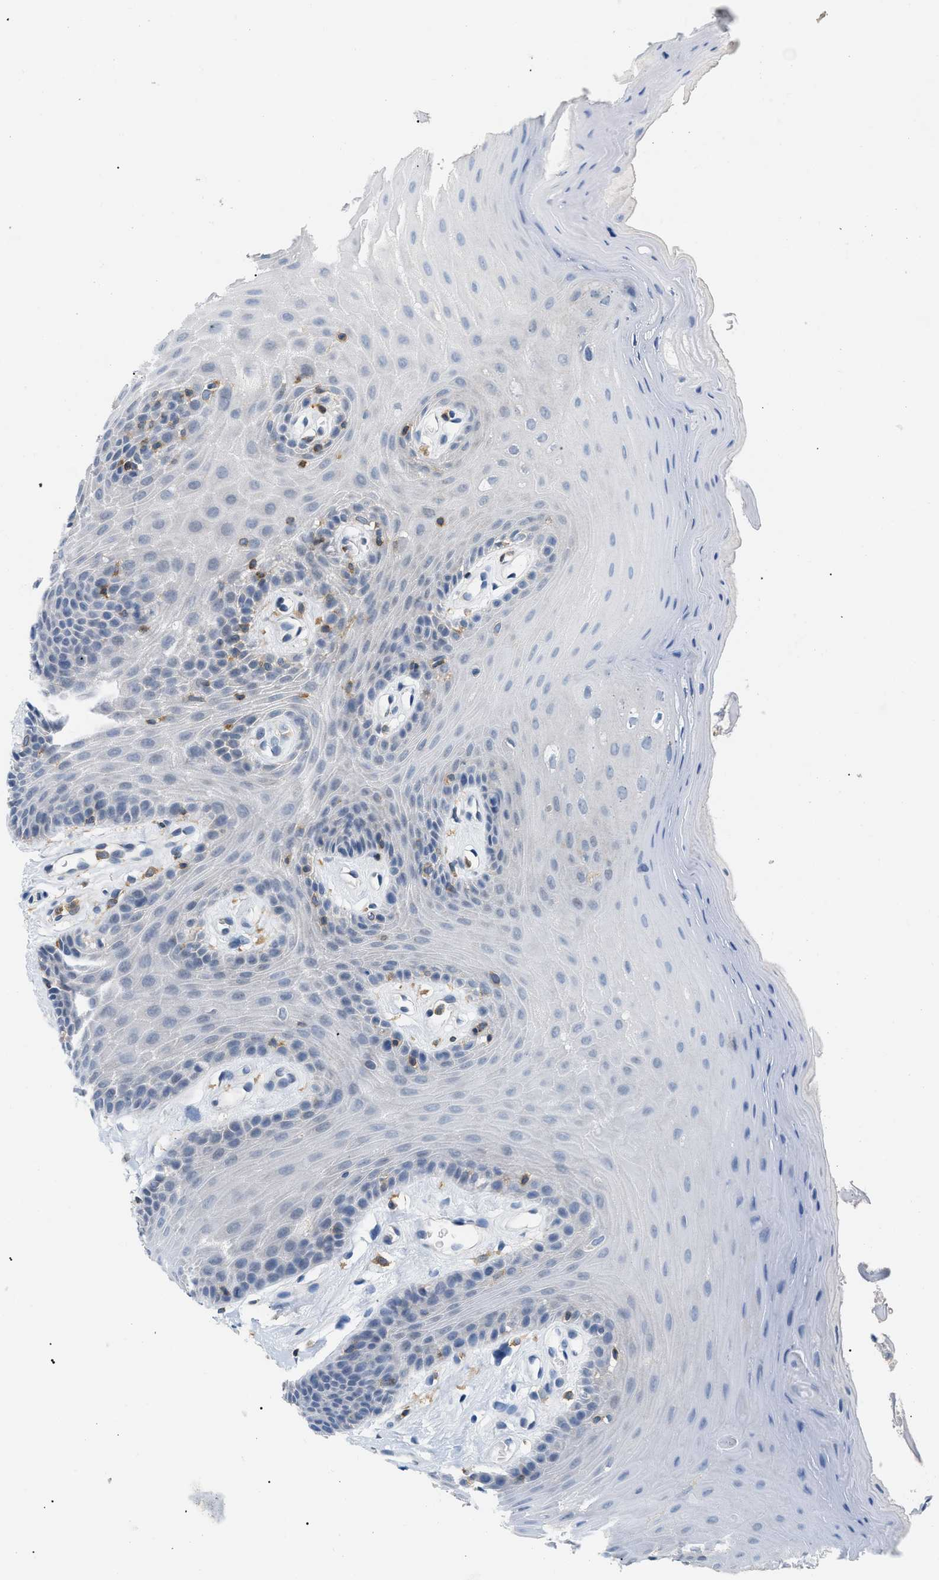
{"staining": {"intensity": "negative", "quantity": "none", "location": "none"}, "tissue": "oral mucosa", "cell_type": "Squamous epithelial cells", "image_type": "normal", "snomed": [{"axis": "morphology", "description": "Normal tissue, NOS"}, {"axis": "morphology", "description": "Squamous cell carcinoma, NOS"}, {"axis": "topography", "description": "Skeletal muscle"}, {"axis": "topography", "description": "Adipose tissue"}, {"axis": "topography", "description": "Vascular tissue"}, {"axis": "topography", "description": "Oral tissue"}, {"axis": "topography", "description": "Peripheral nerve tissue"}, {"axis": "topography", "description": "Head-Neck"}], "caption": "The histopathology image shows no staining of squamous epithelial cells in benign oral mucosa.", "gene": "INPP5D", "patient": {"sex": "male", "age": 71}}